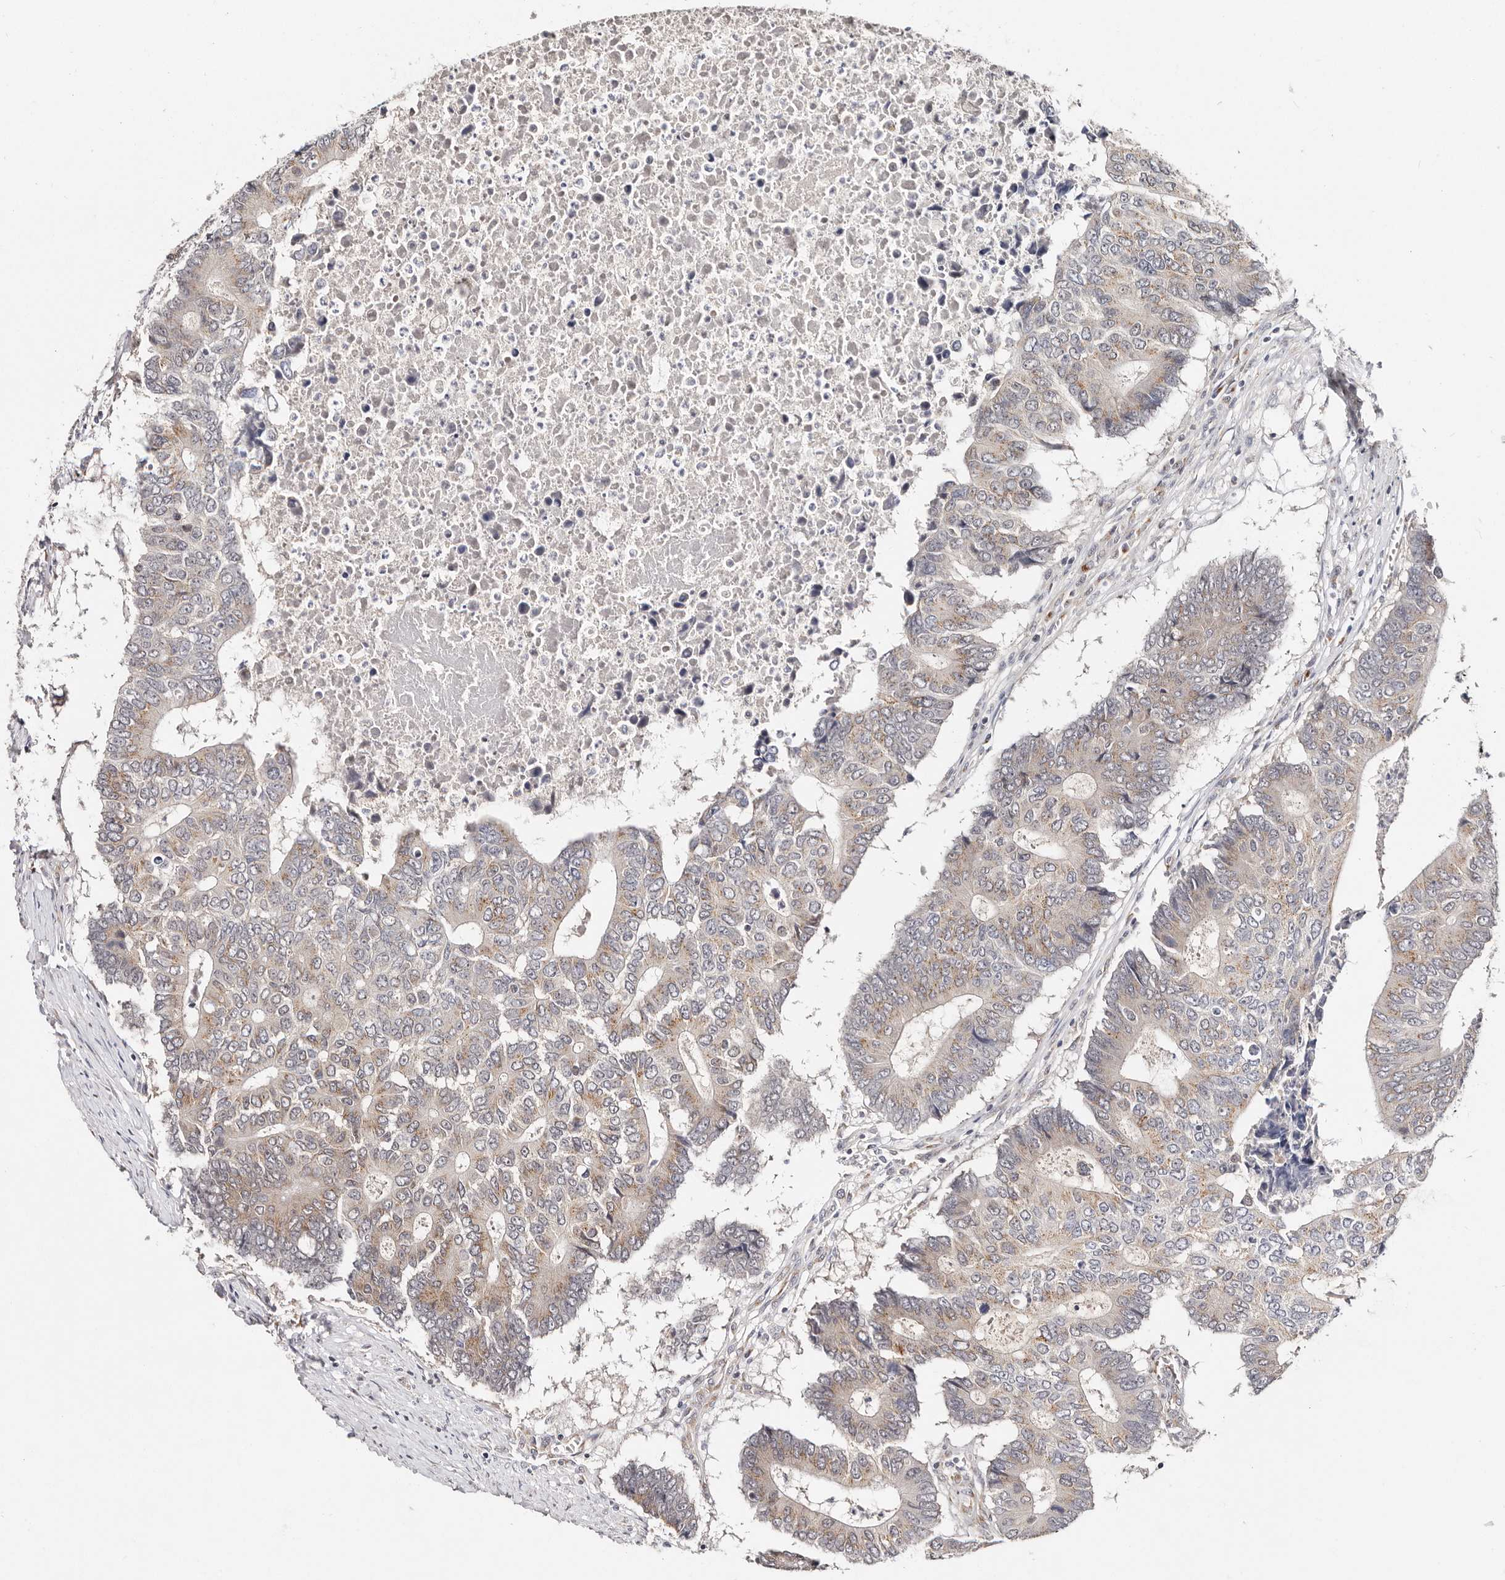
{"staining": {"intensity": "moderate", "quantity": "25%-75%", "location": "cytoplasmic/membranous"}, "tissue": "colorectal cancer", "cell_type": "Tumor cells", "image_type": "cancer", "snomed": [{"axis": "morphology", "description": "Adenocarcinoma, NOS"}, {"axis": "topography", "description": "Colon"}], "caption": "Moderate cytoplasmic/membranous protein positivity is appreciated in about 25%-75% of tumor cells in colorectal cancer (adenocarcinoma).", "gene": "VIPAS39", "patient": {"sex": "male", "age": 87}}